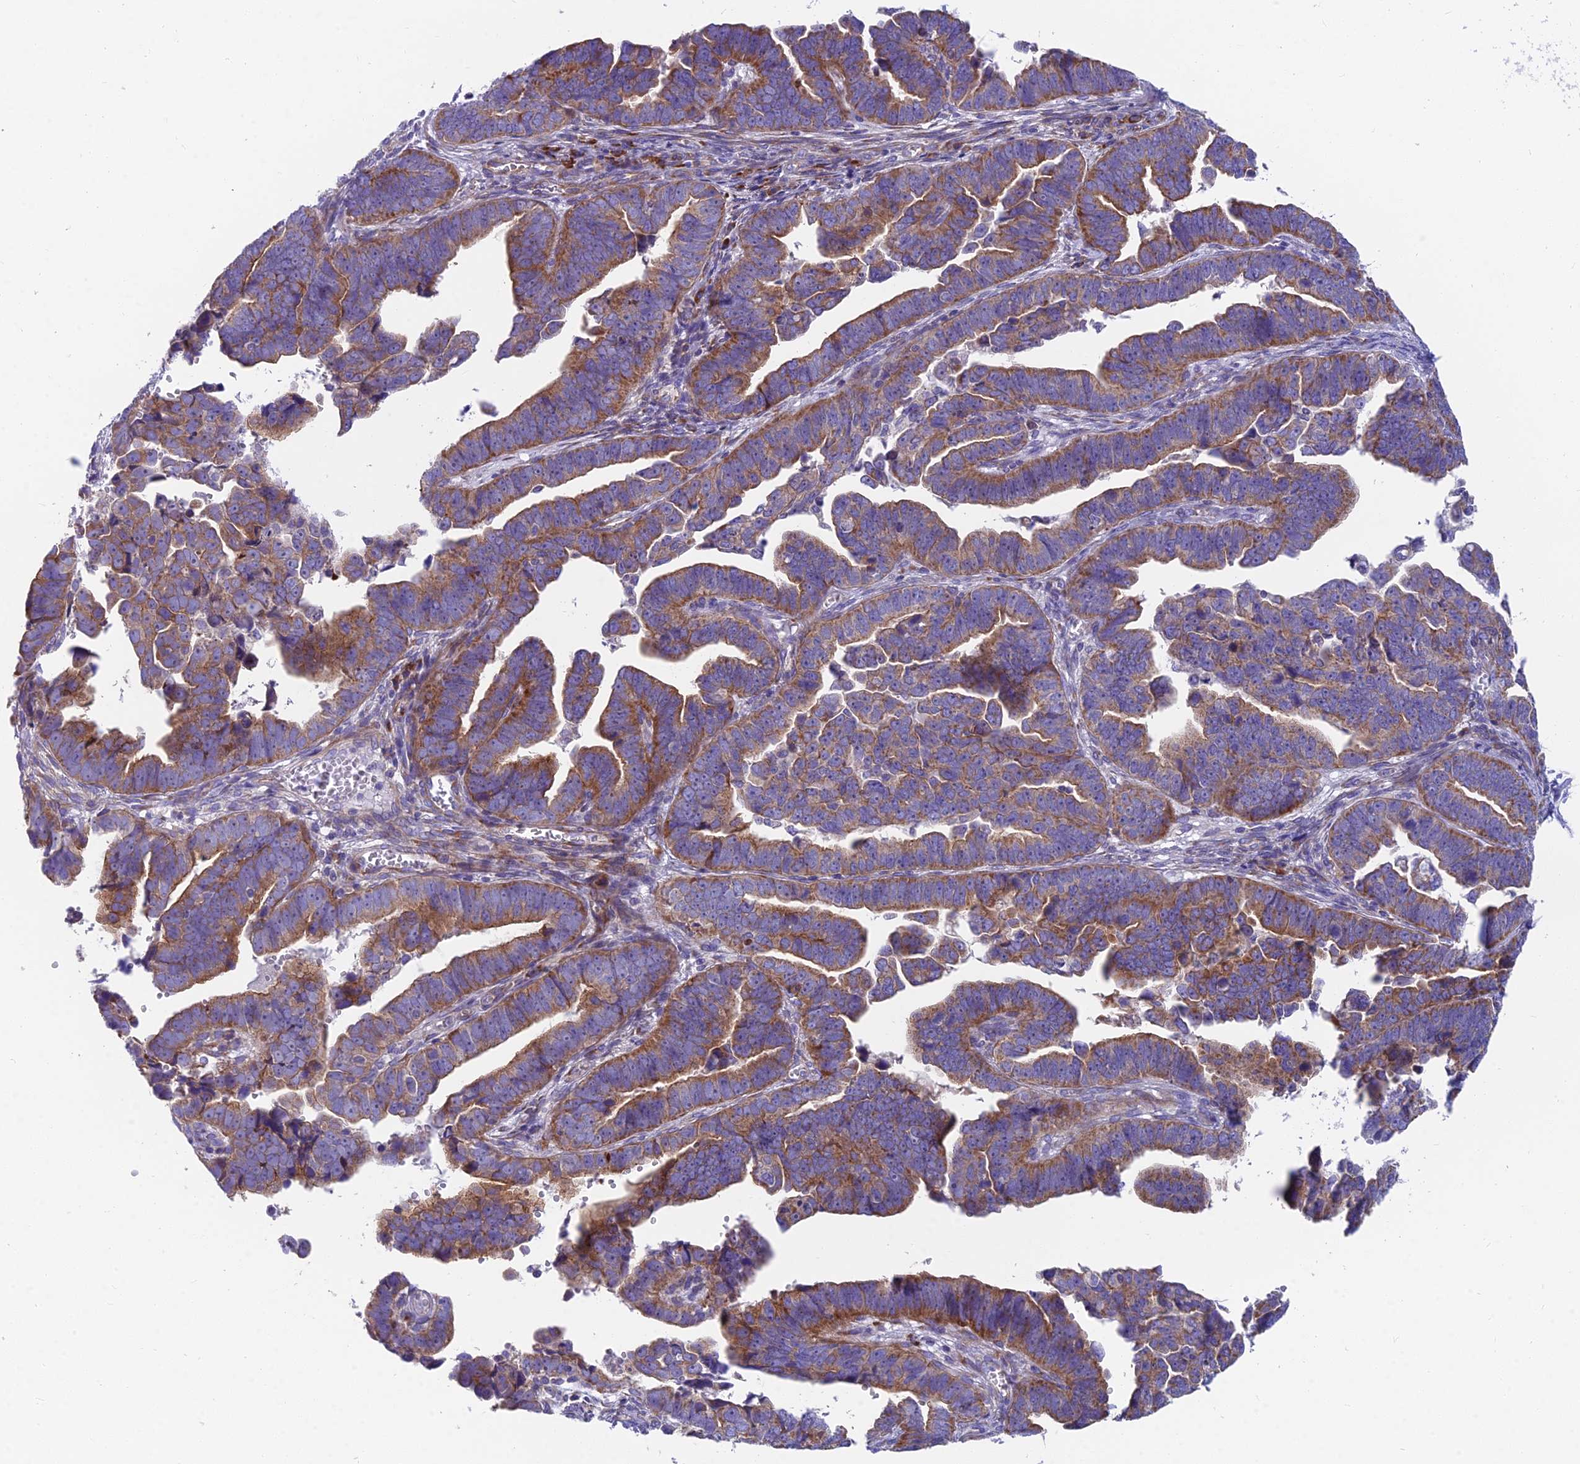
{"staining": {"intensity": "moderate", "quantity": ">75%", "location": "cytoplasmic/membranous"}, "tissue": "endometrial cancer", "cell_type": "Tumor cells", "image_type": "cancer", "snomed": [{"axis": "morphology", "description": "Adenocarcinoma, NOS"}, {"axis": "topography", "description": "Endometrium"}], "caption": "Approximately >75% of tumor cells in human endometrial cancer display moderate cytoplasmic/membranous protein positivity as visualized by brown immunohistochemical staining.", "gene": "MVB12A", "patient": {"sex": "female", "age": 75}}